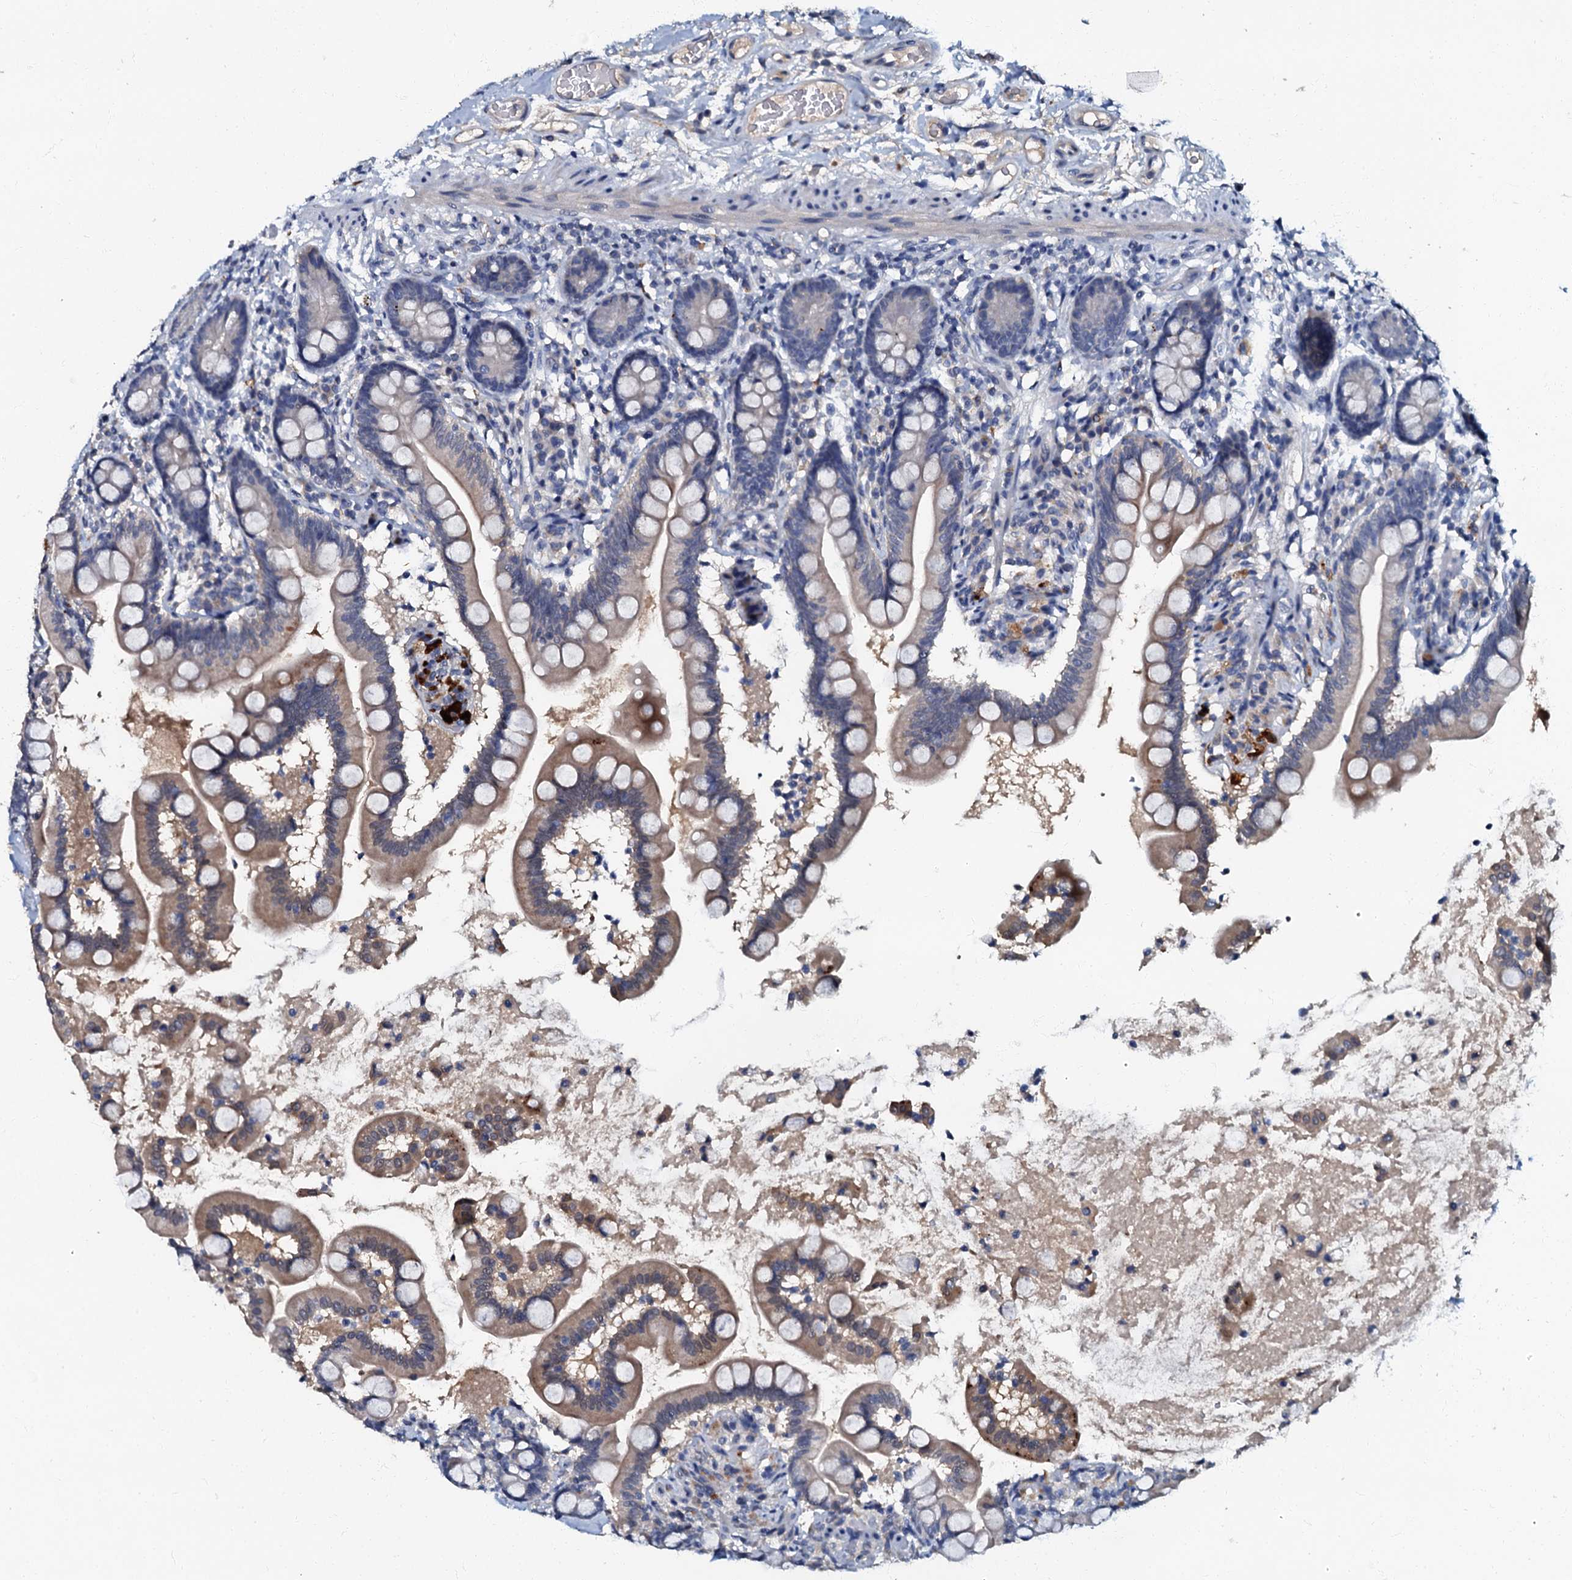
{"staining": {"intensity": "moderate", "quantity": "<25%", "location": "cytoplasmic/membranous"}, "tissue": "small intestine", "cell_type": "Glandular cells", "image_type": "normal", "snomed": [{"axis": "morphology", "description": "Normal tissue, NOS"}, {"axis": "topography", "description": "Small intestine"}], "caption": "IHC (DAB) staining of unremarkable human small intestine reveals moderate cytoplasmic/membranous protein positivity in approximately <25% of glandular cells.", "gene": "OLAH", "patient": {"sex": "female", "age": 64}}